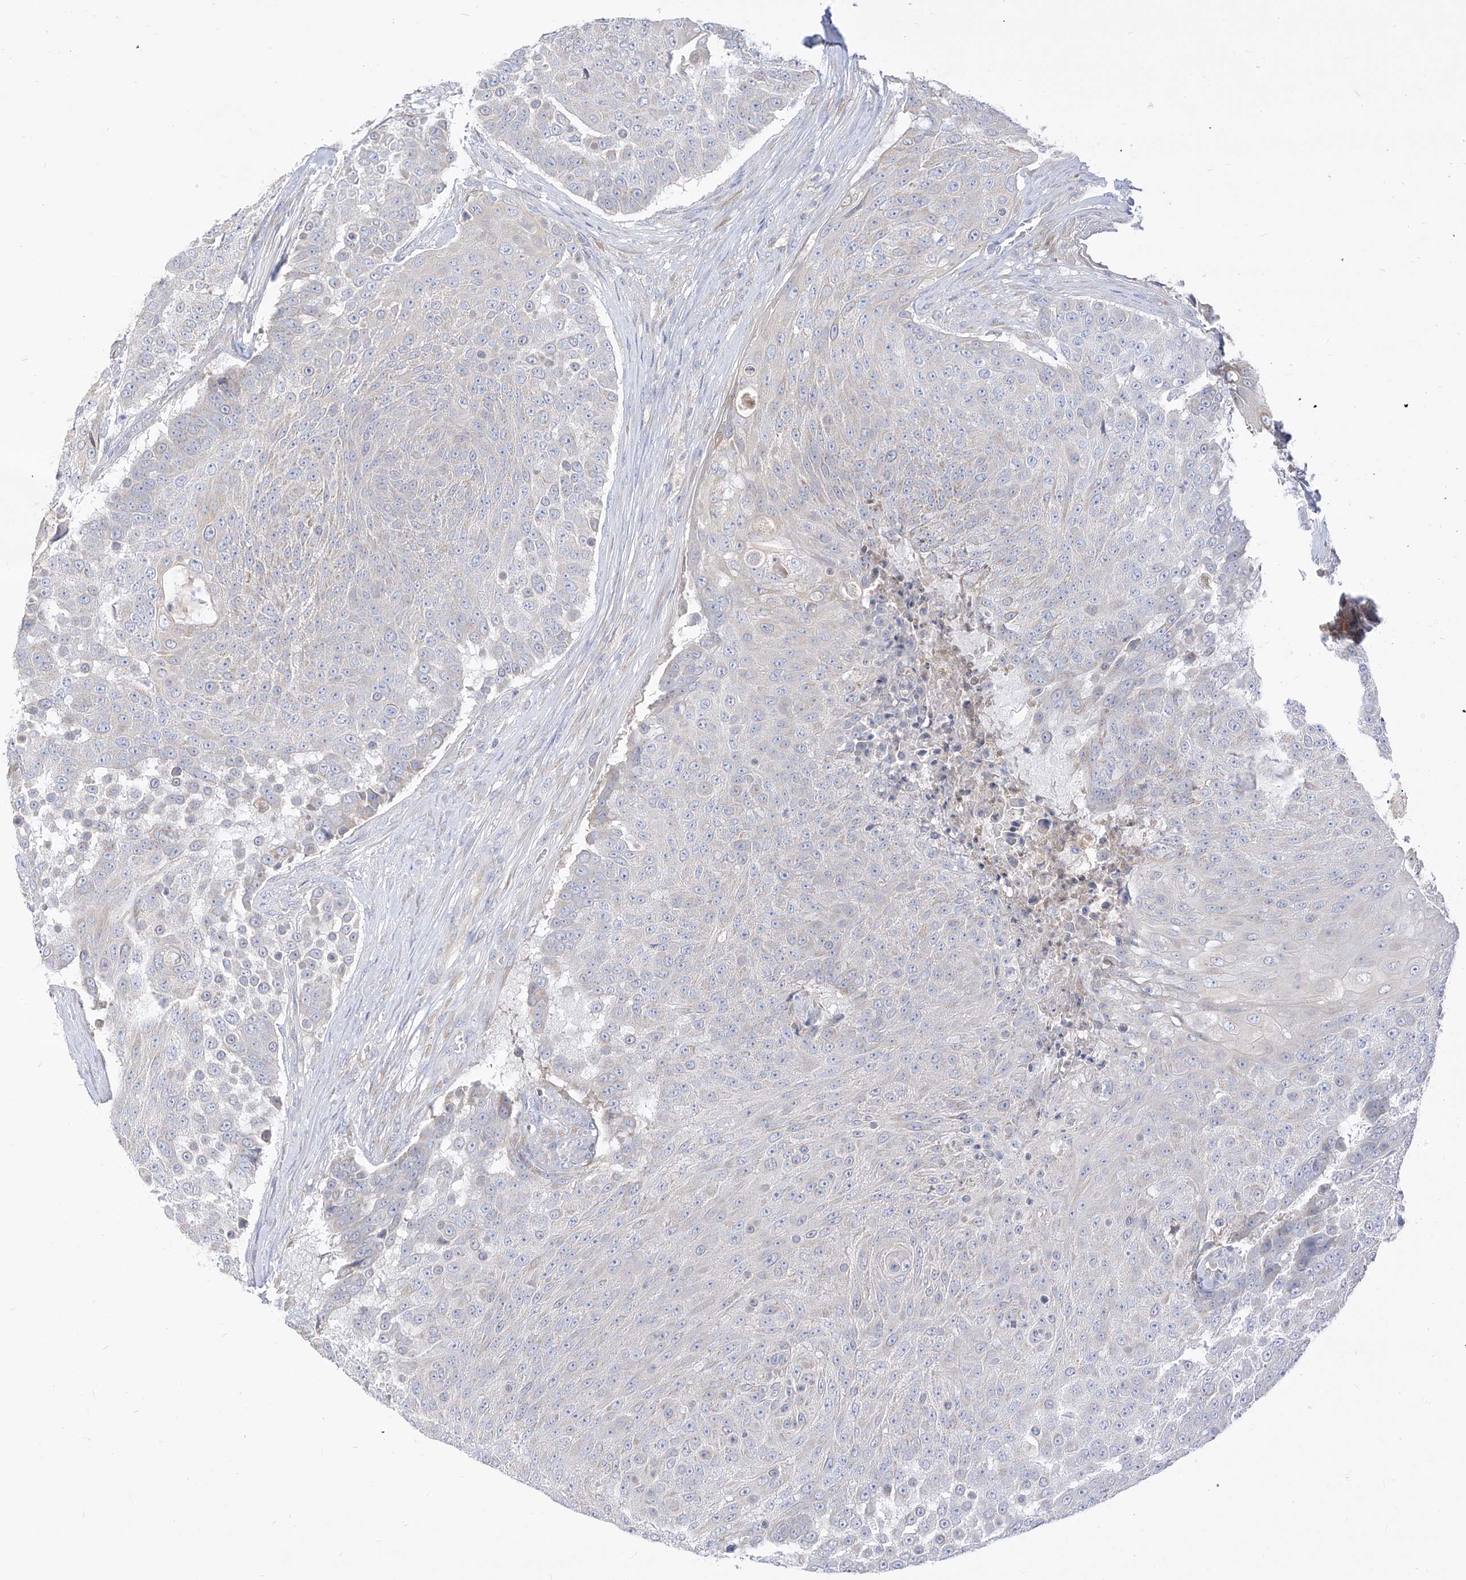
{"staining": {"intensity": "negative", "quantity": "none", "location": "none"}, "tissue": "urothelial cancer", "cell_type": "Tumor cells", "image_type": "cancer", "snomed": [{"axis": "morphology", "description": "Urothelial carcinoma, High grade"}, {"axis": "topography", "description": "Urinary bladder"}], "caption": "High power microscopy photomicrograph of an immunohistochemistry image of urothelial carcinoma (high-grade), revealing no significant staining in tumor cells. (Brightfield microscopy of DAB IHC at high magnification).", "gene": "RASA2", "patient": {"sex": "female", "age": 63}}